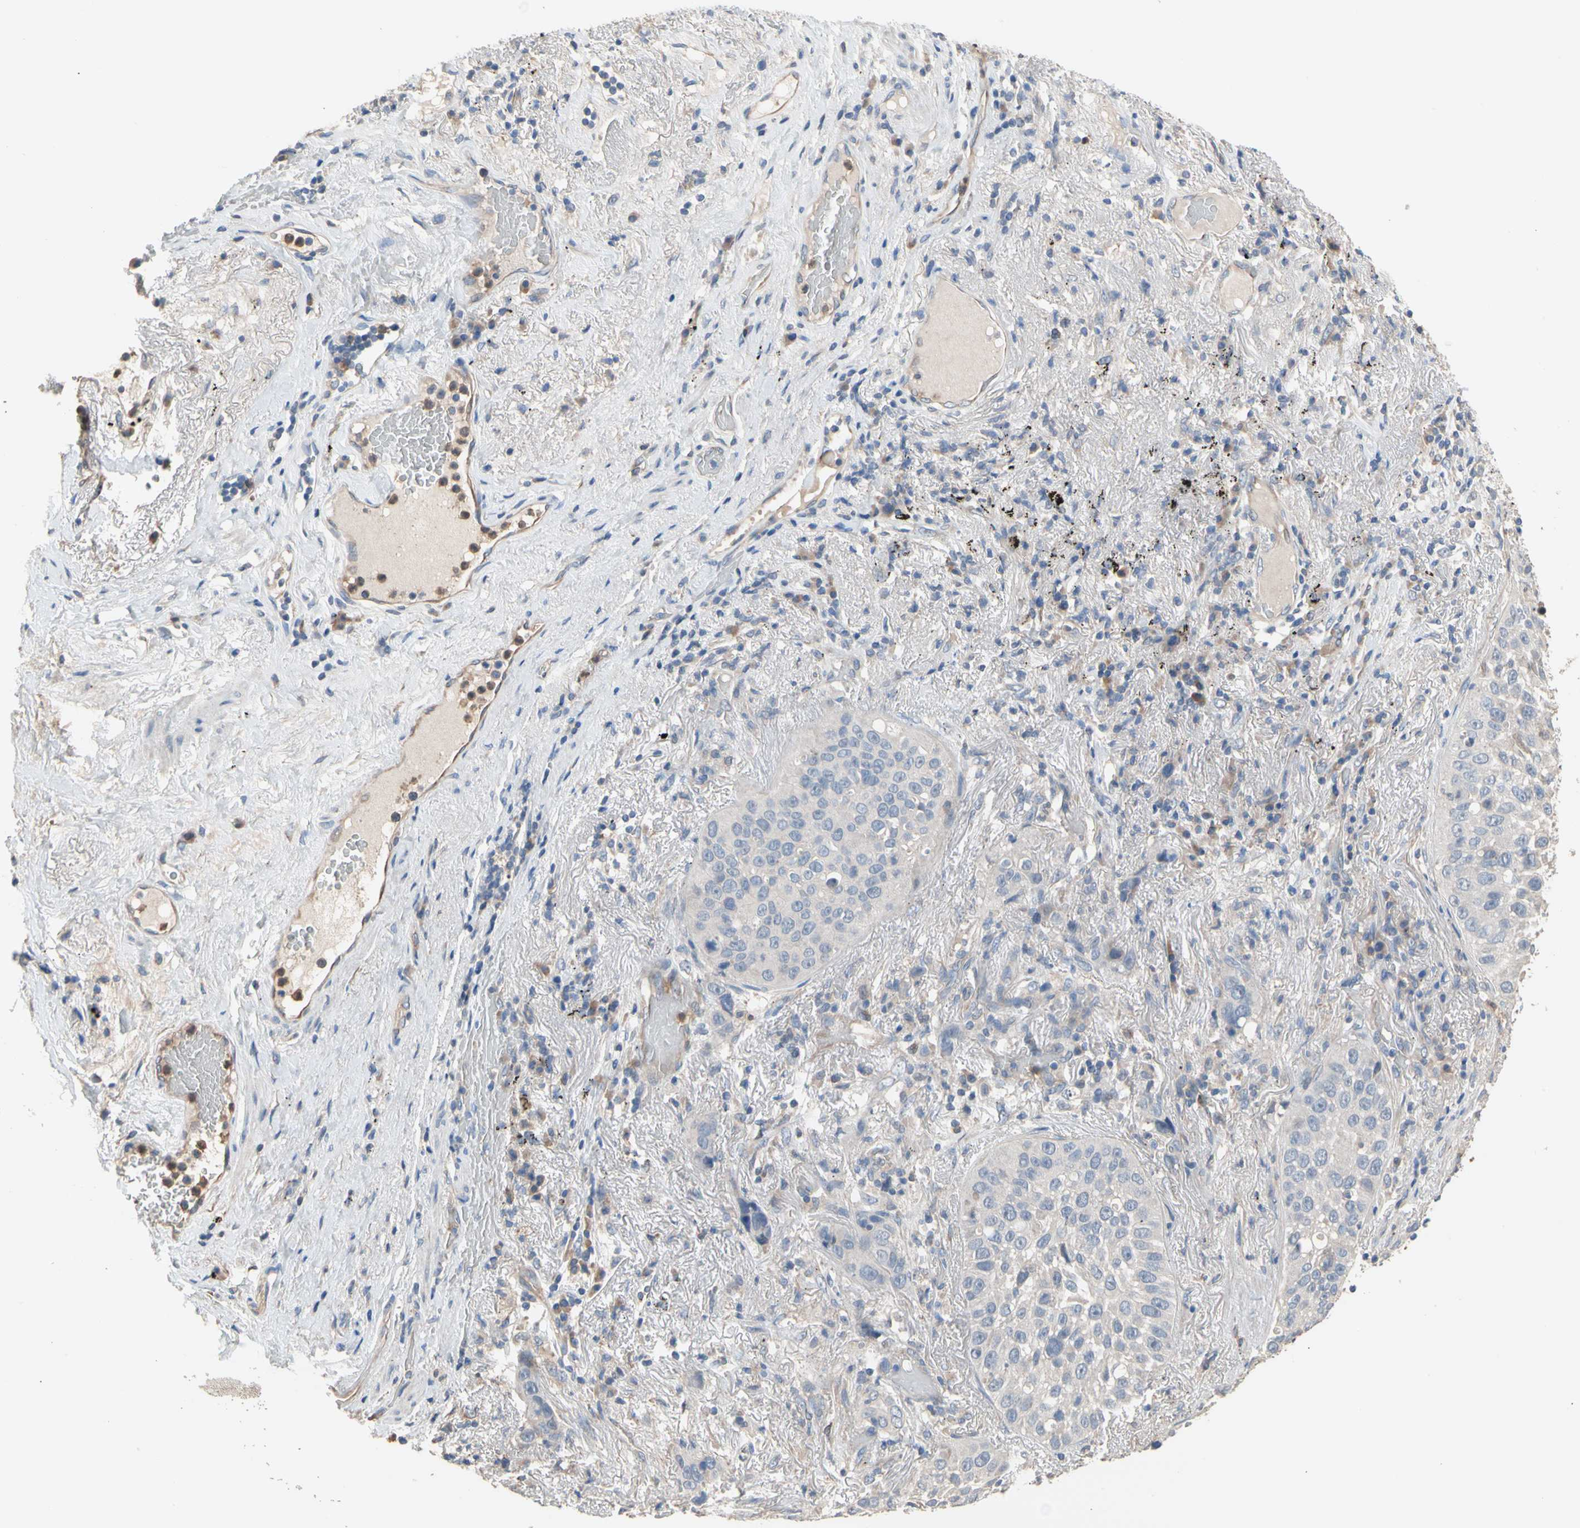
{"staining": {"intensity": "negative", "quantity": "none", "location": "none"}, "tissue": "lung cancer", "cell_type": "Tumor cells", "image_type": "cancer", "snomed": [{"axis": "morphology", "description": "Squamous cell carcinoma, NOS"}, {"axis": "topography", "description": "Lung"}], "caption": "This is an IHC image of human lung cancer. There is no positivity in tumor cells.", "gene": "BBOX1", "patient": {"sex": "male", "age": 57}}